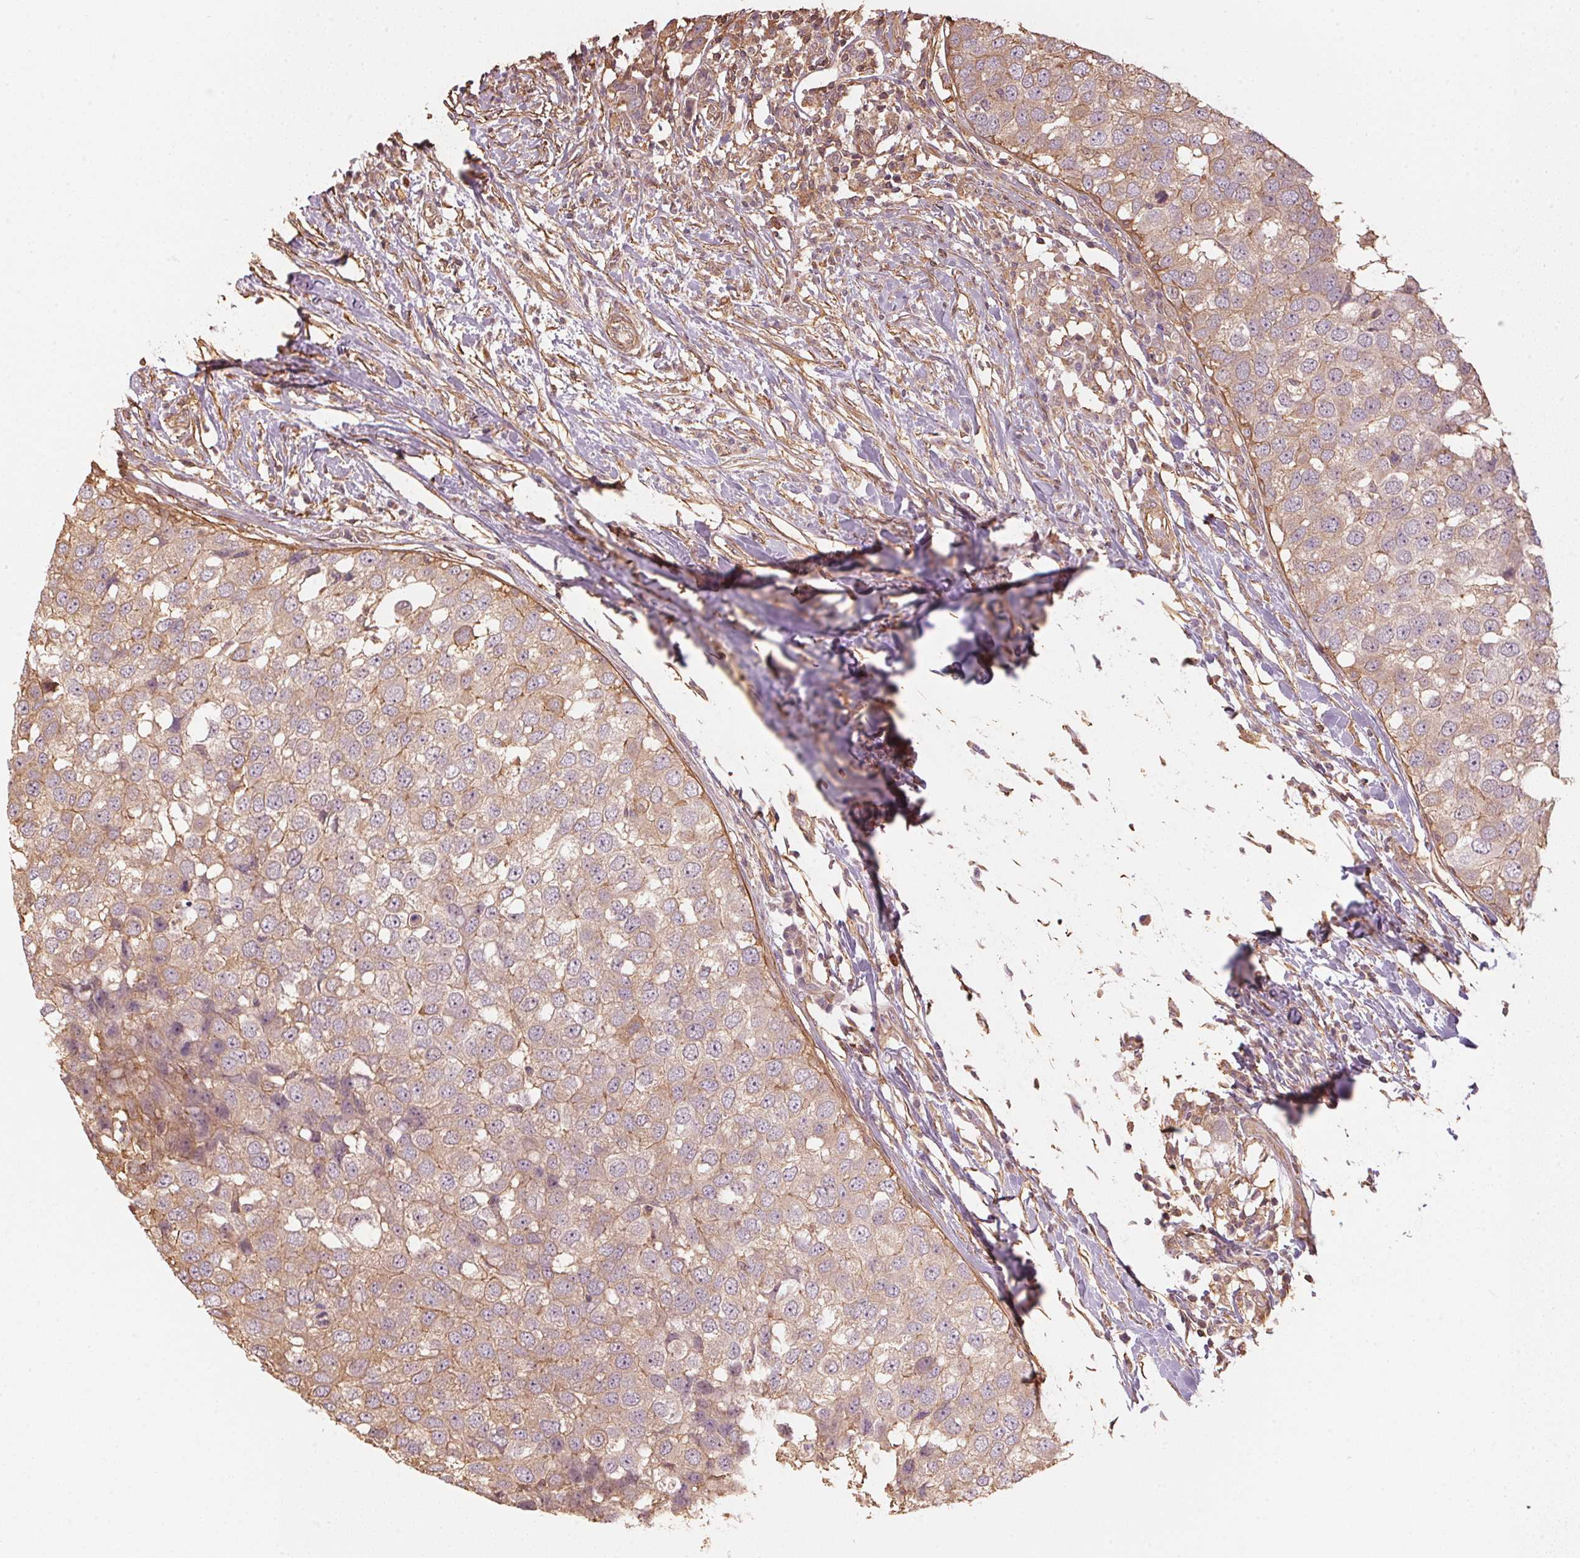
{"staining": {"intensity": "weak", "quantity": ">75%", "location": "cytoplasmic/membranous"}, "tissue": "breast cancer", "cell_type": "Tumor cells", "image_type": "cancer", "snomed": [{"axis": "morphology", "description": "Duct carcinoma"}, {"axis": "topography", "description": "Breast"}], "caption": "Breast cancer (invasive ductal carcinoma) stained for a protein (brown) shows weak cytoplasmic/membranous positive expression in approximately >75% of tumor cells.", "gene": "QDPR", "patient": {"sex": "female", "age": 27}}